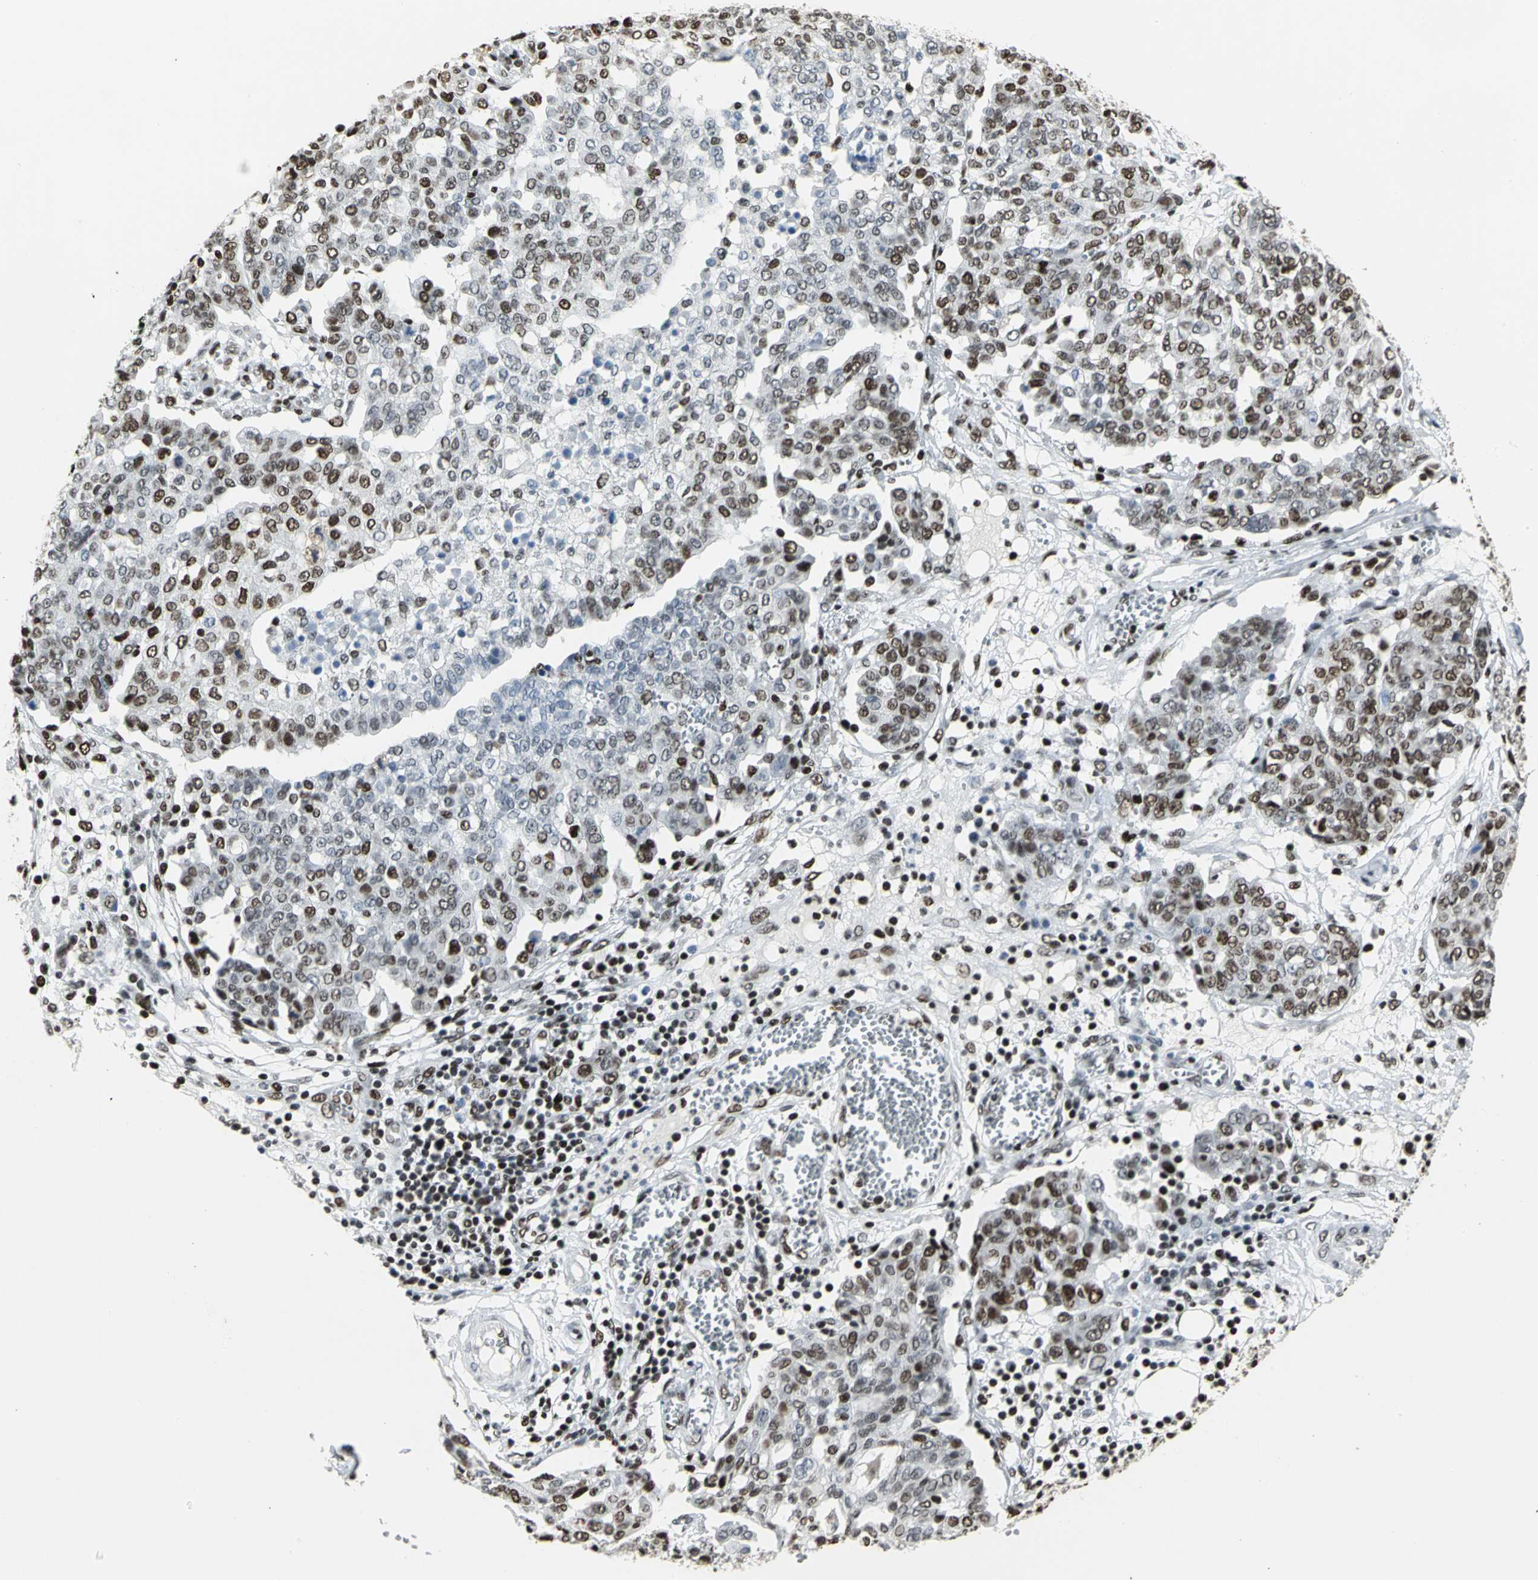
{"staining": {"intensity": "strong", "quantity": ">75%", "location": "nuclear"}, "tissue": "ovarian cancer", "cell_type": "Tumor cells", "image_type": "cancer", "snomed": [{"axis": "morphology", "description": "Cystadenocarcinoma, serous, NOS"}, {"axis": "topography", "description": "Soft tissue"}, {"axis": "topography", "description": "Ovary"}], "caption": "Immunohistochemical staining of human ovarian cancer (serous cystadenocarcinoma) shows high levels of strong nuclear protein expression in approximately >75% of tumor cells.", "gene": "HNRNPD", "patient": {"sex": "female", "age": 57}}